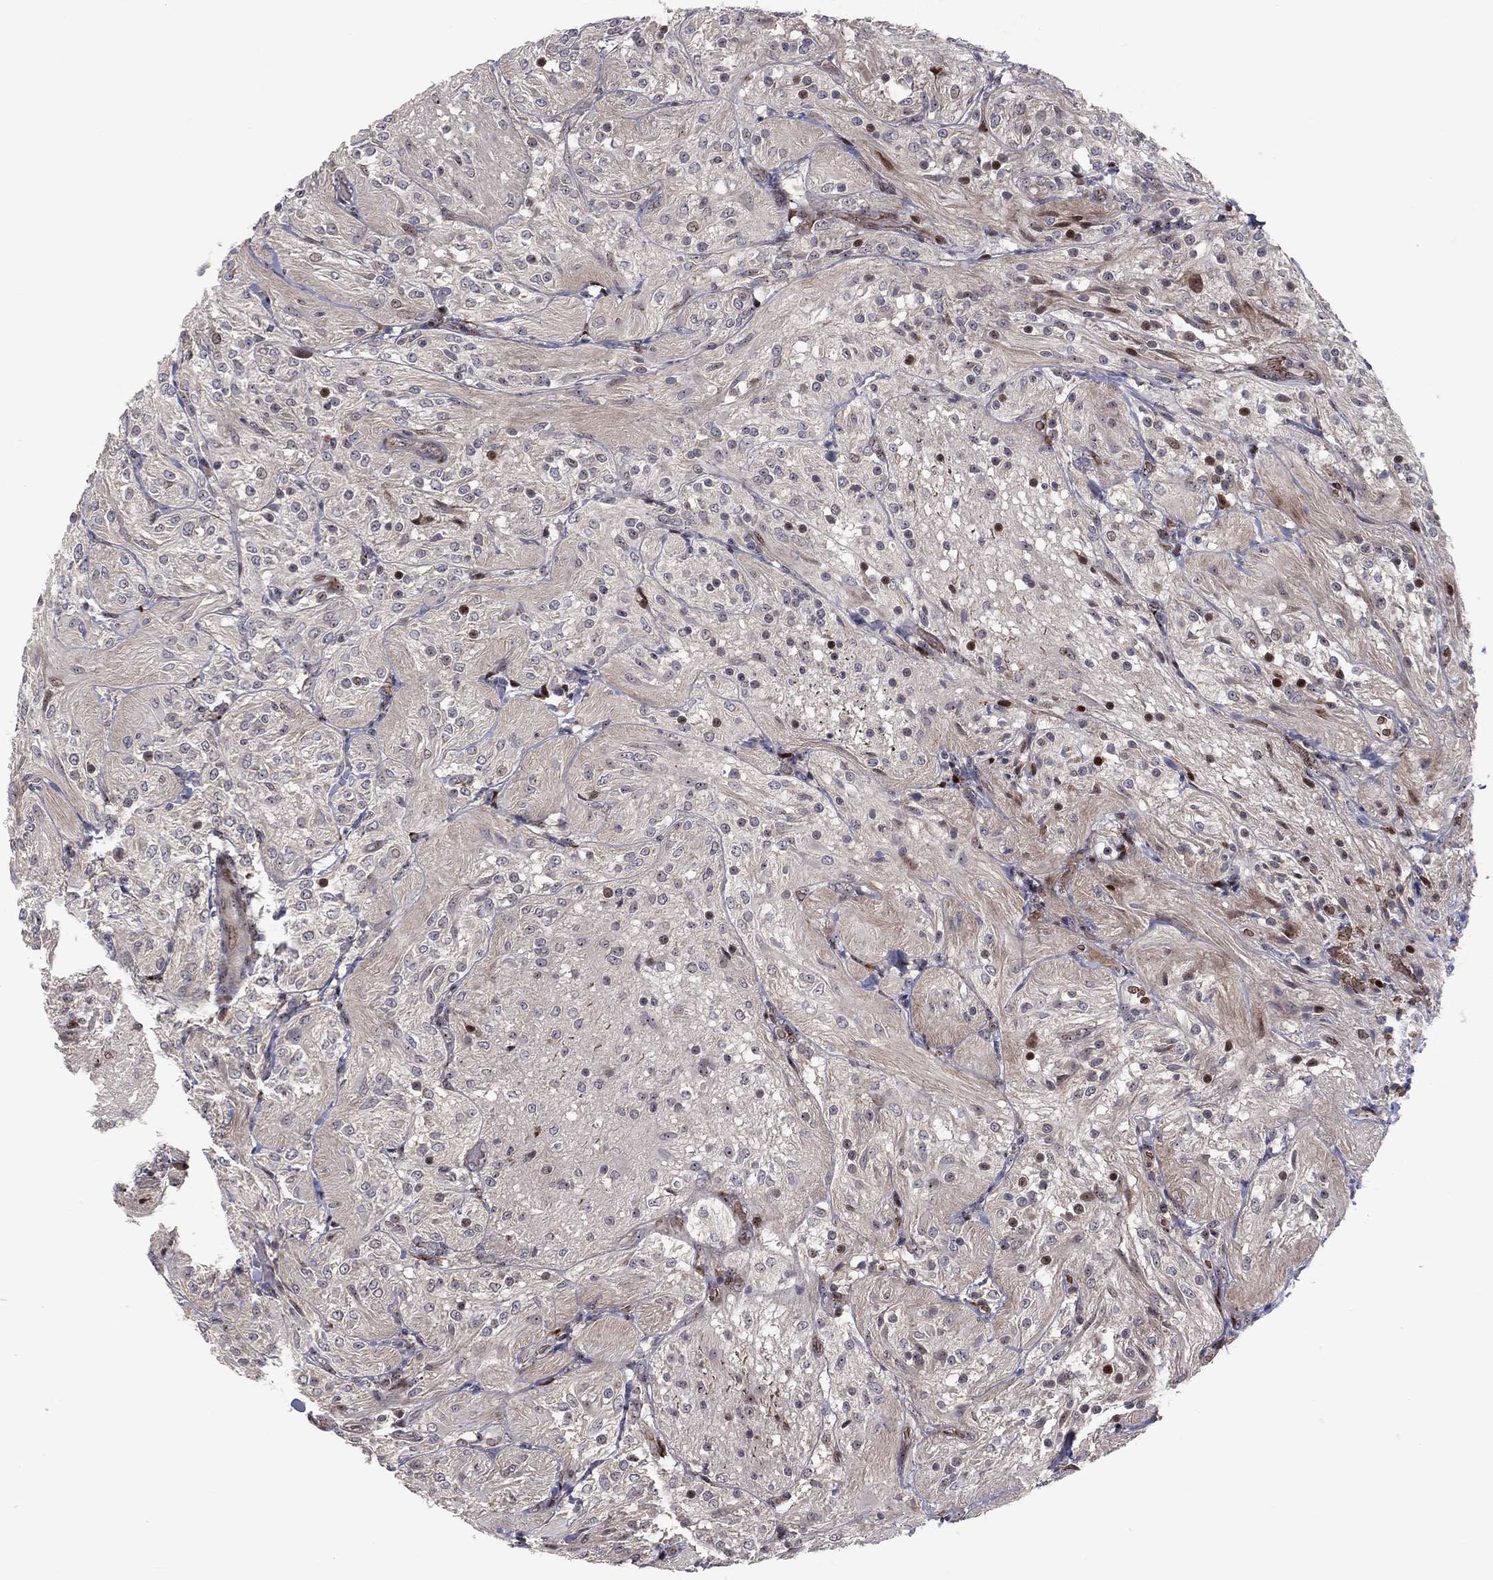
{"staining": {"intensity": "moderate", "quantity": "<25%", "location": "nuclear"}, "tissue": "glioma", "cell_type": "Tumor cells", "image_type": "cancer", "snomed": [{"axis": "morphology", "description": "Glioma, malignant, Low grade"}, {"axis": "topography", "description": "Brain"}], "caption": "Immunohistochemistry (DAB) staining of human glioma reveals moderate nuclear protein positivity in about <25% of tumor cells. The staining was performed using DAB to visualize the protein expression in brown, while the nuclei were stained in blue with hematoxylin (Magnification: 20x).", "gene": "VHL", "patient": {"sex": "male", "age": 3}}